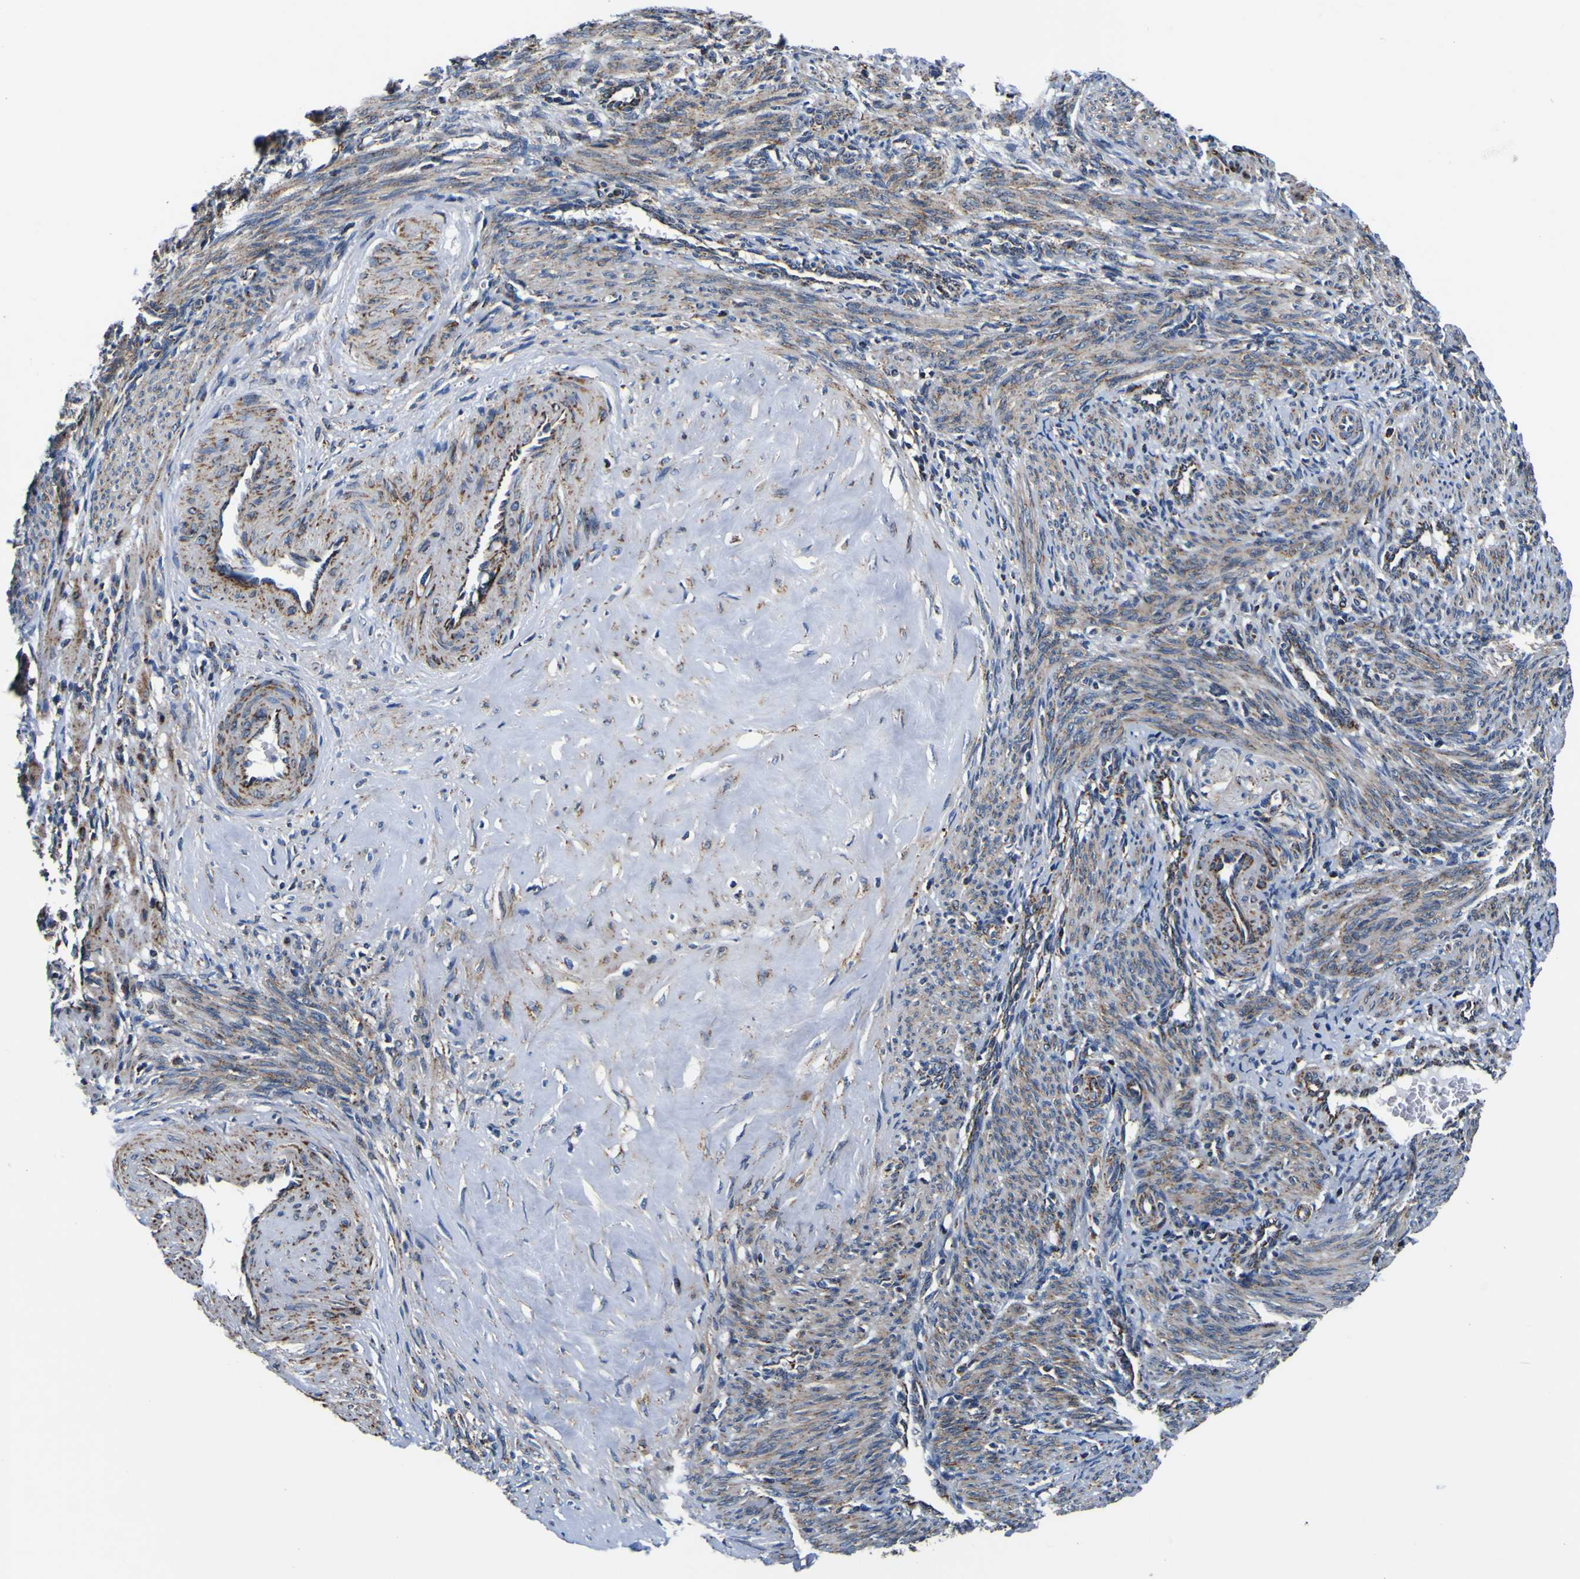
{"staining": {"intensity": "moderate", "quantity": ">75%", "location": "cytoplasmic/membranous"}, "tissue": "smooth muscle", "cell_type": "Smooth muscle cells", "image_type": "normal", "snomed": [{"axis": "morphology", "description": "Normal tissue, NOS"}, {"axis": "topography", "description": "Endometrium"}], "caption": "Smooth muscle cells exhibit moderate cytoplasmic/membranous staining in approximately >75% of cells in normal smooth muscle. (brown staining indicates protein expression, while blue staining denotes nuclei).", "gene": "PTRH2", "patient": {"sex": "female", "age": 33}}